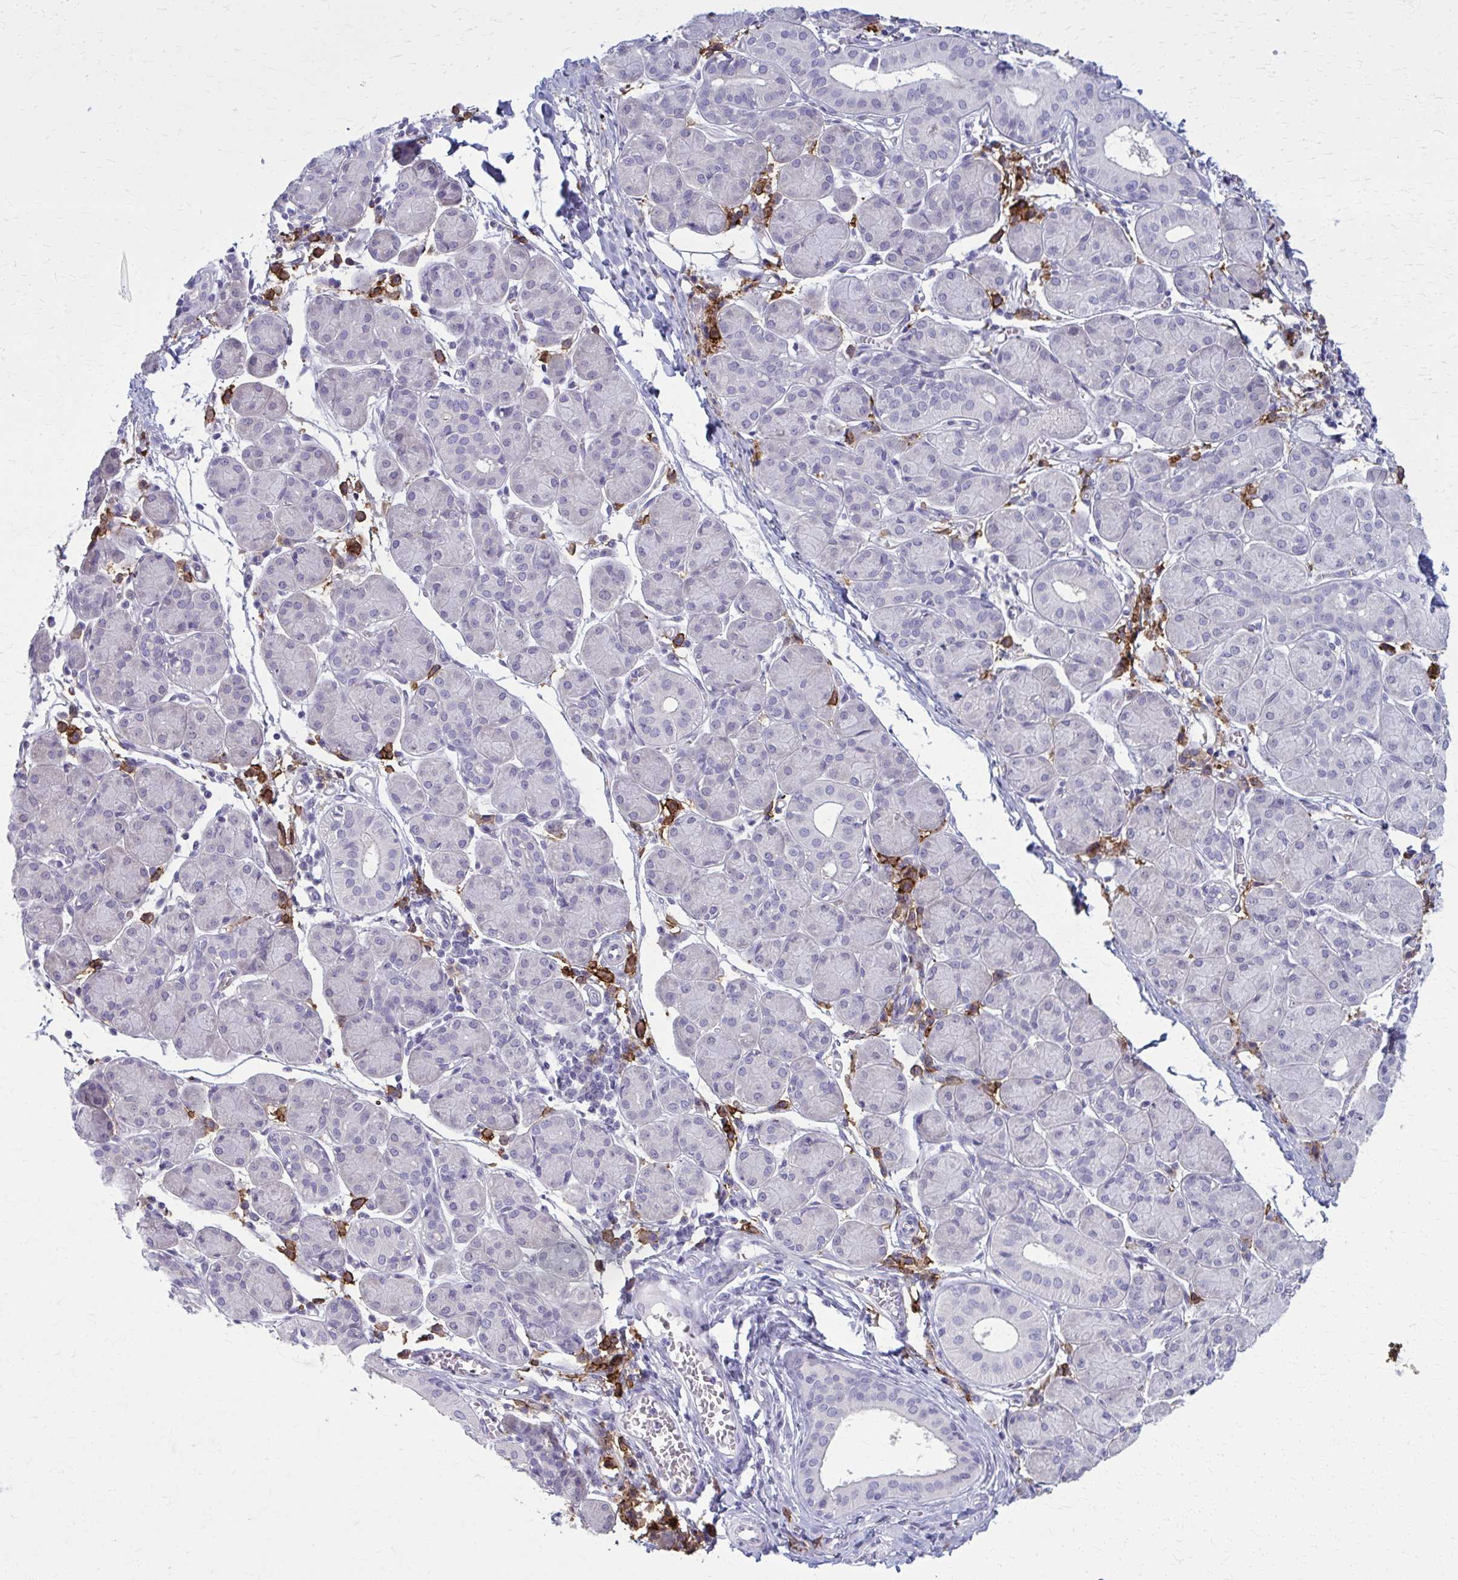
{"staining": {"intensity": "negative", "quantity": "none", "location": "none"}, "tissue": "salivary gland", "cell_type": "Glandular cells", "image_type": "normal", "snomed": [{"axis": "morphology", "description": "Normal tissue, NOS"}, {"axis": "morphology", "description": "Inflammation, NOS"}, {"axis": "topography", "description": "Lymph node"}, {"axis": "topography", "description": "Salivary gland"}], "caption": "DAB immunohistochemical staining of unremarkable human salivary gland reveals no significant positivity in glandular cells.", "gene": "CD38", "patient": {"sex": "male", "age": 3}}